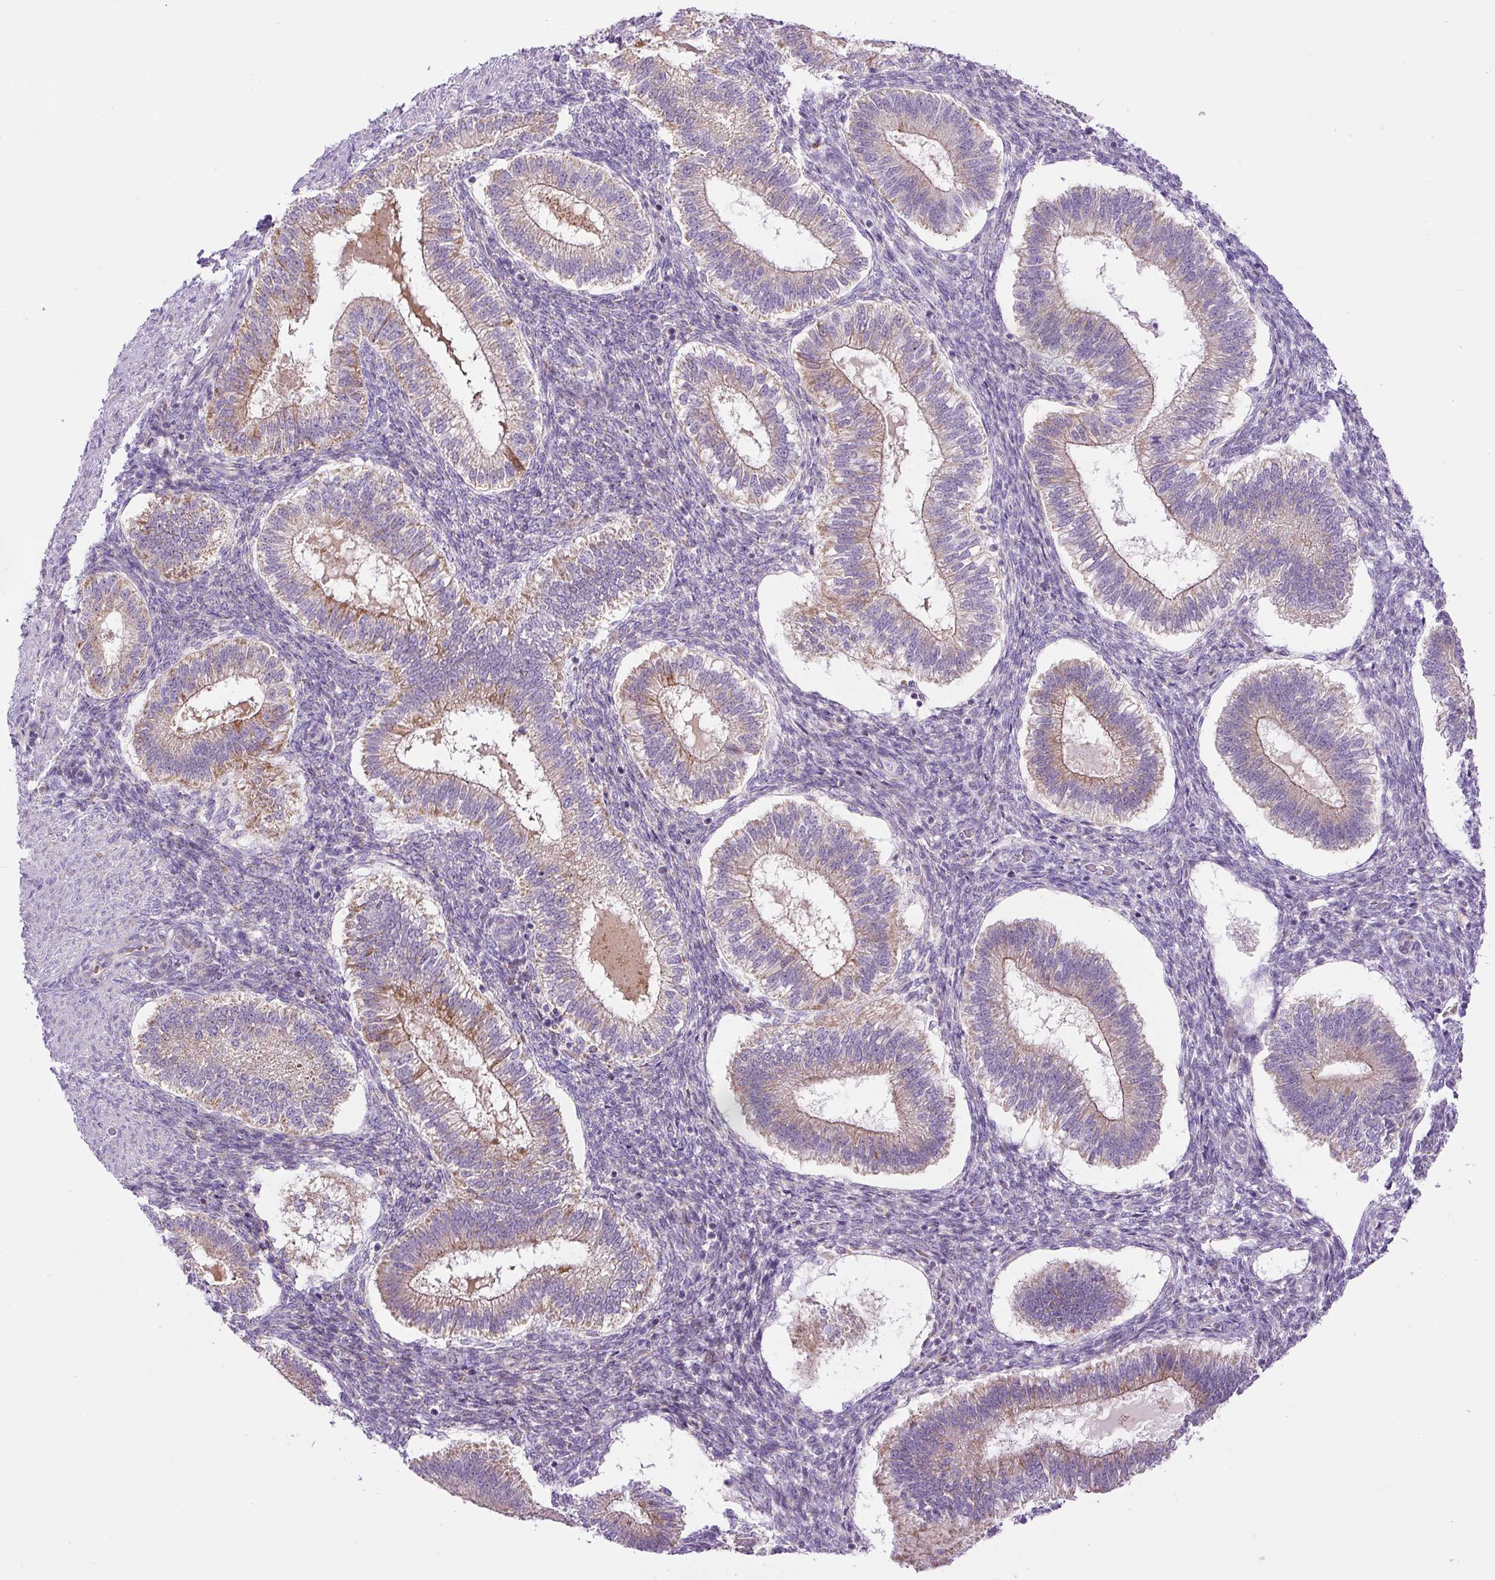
{"staining": {"intensity": "negative", "quantity": "none", "location": "none"}, "tissue": "endometrium", "cell_type": "Cells in endometrial stroma", "image_type": "normal", "snomed": [{"axis": "morphology", "description": "Normal tissue, NOS"}, {"axis": "topography", "description": "Endometrium"}], "caption": "A micrograph of endometrium stained for a protein shows no brown staining in cells in endometrial stroma.", "gene": "ZNF596", "patient": {"sex": "female", "age": 25}}